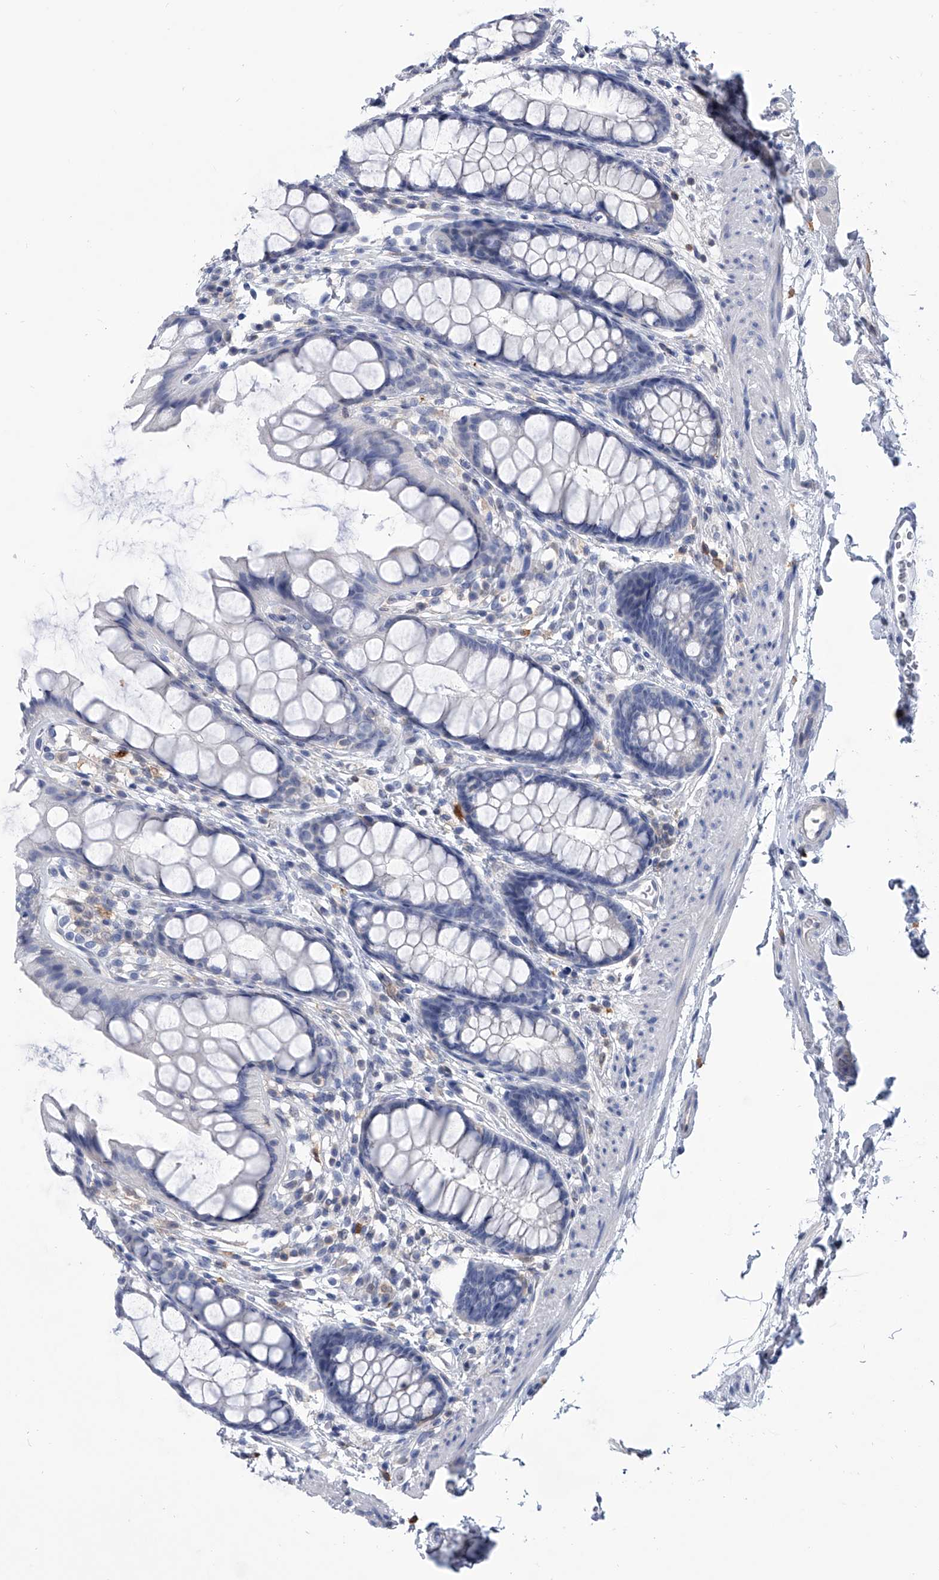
{"staining": {"intensity": "negative", "quantity": "none", "location": "none"}, "tissue": "rectum", "cell_type": "Glandular cells", "image_type": "normal", "snomed": [{"axis": "morphology", "description": "Normal tissue, NOS"}, {"axis": "topography", "description": "Rectum"}], "caption": "High power microscopy image of an IHC photomicrograph of normal rectum, revealing no significant expression in glandular cells. Nuclei are stained in blue.", "gene": "SERPINB9", "patient": {"sex": "female", "age": 65}}